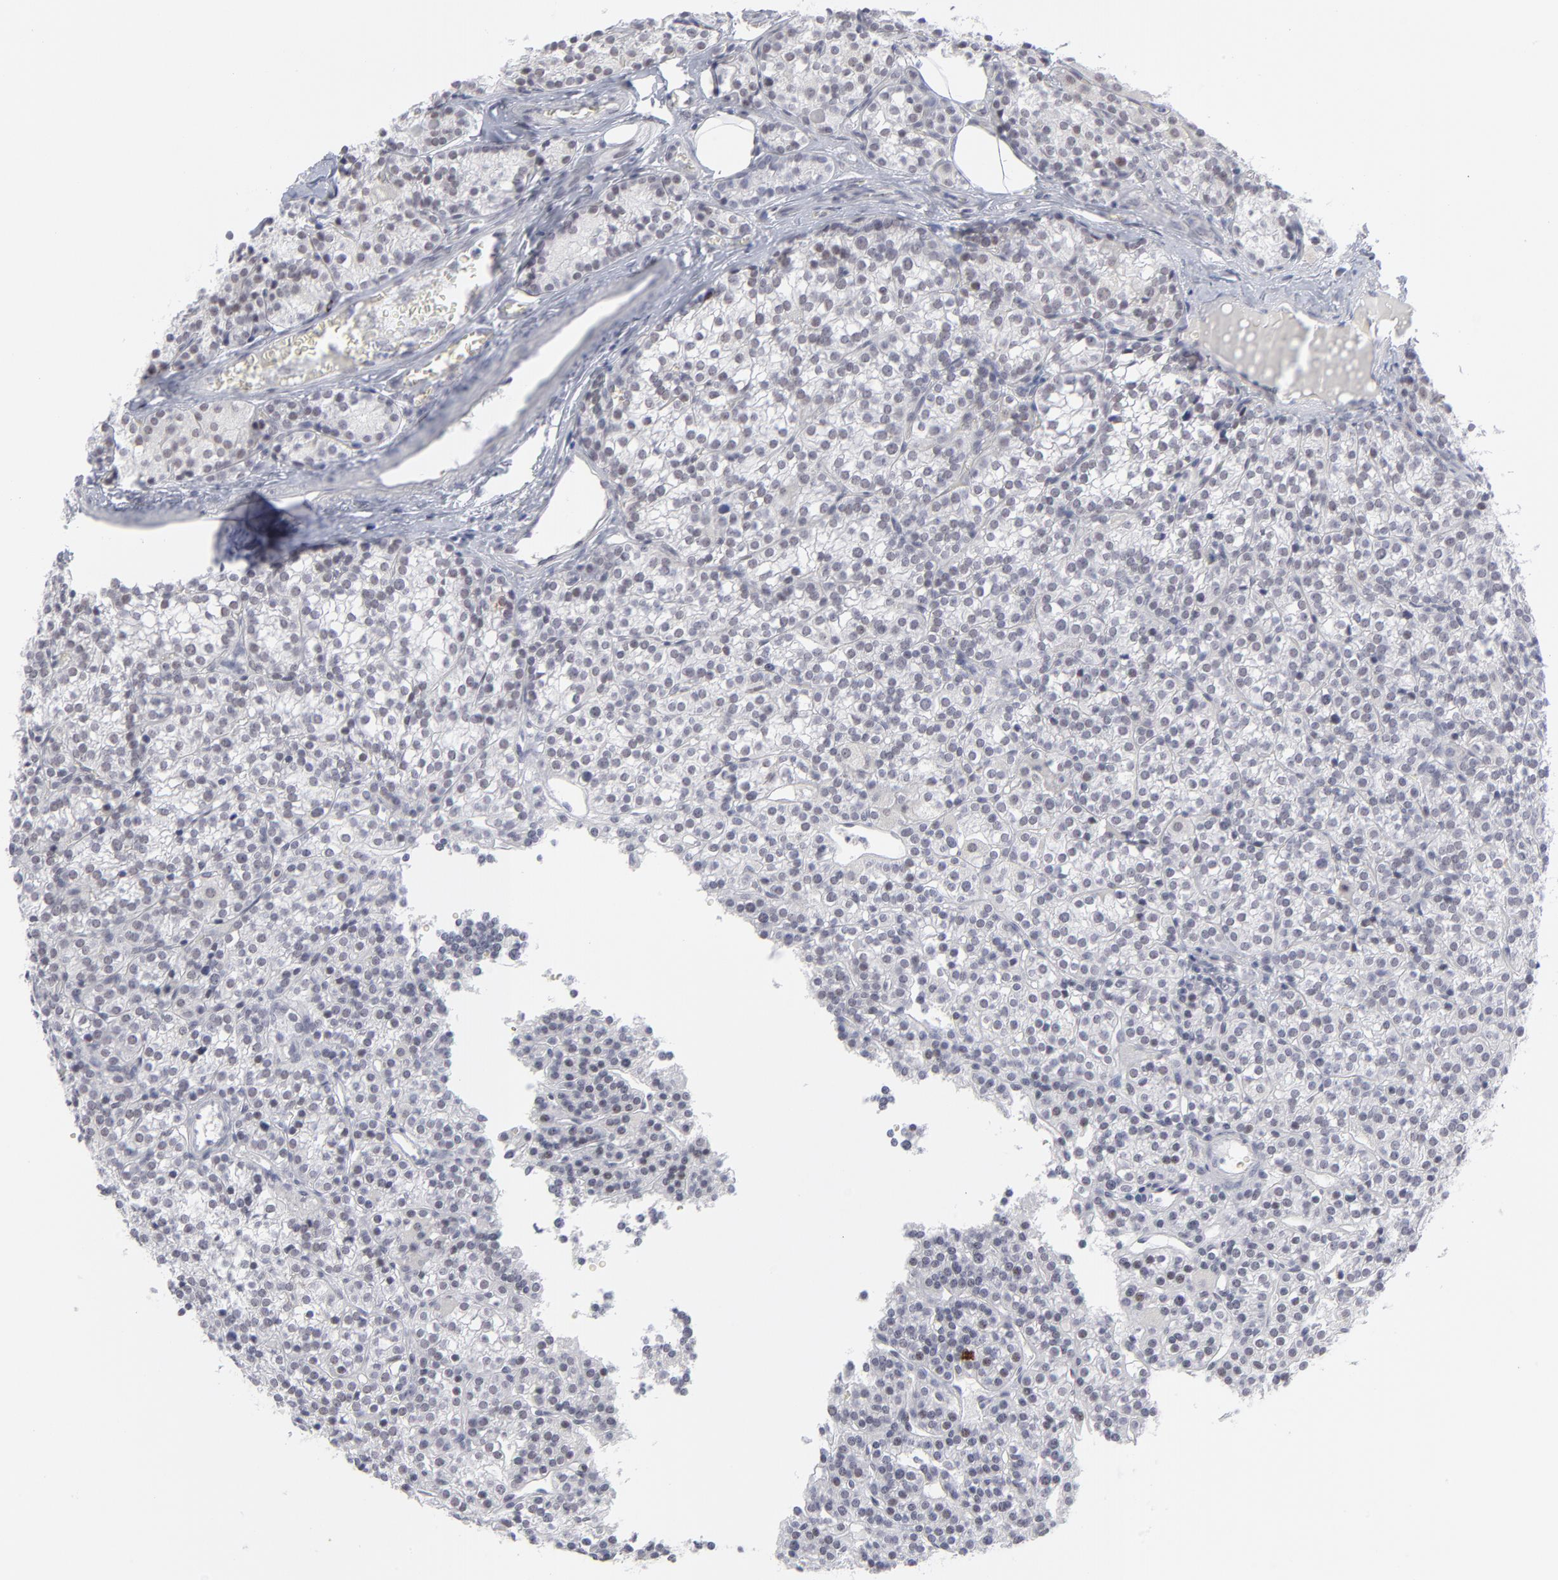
{"staining": {"intensity": "negative", "quantity": "none", "location": "none"}, "tissue": "parathyroid gland", "cell_type": "Glandular cells", "image_type": "normal", "snomed": [{"axis": "morphology", "description": "Normal tissue, NOS"}, {"axis": "topography", "description": "Parathyroid gland"}], "caption": "This image is of unremarkable parathyroid gland stained with IHC to label a protein in brown with the nuclei are counter-stained blue. There is no expression in glandular cells.", "gene": "CCR2", "patient": {"sex": "female", "age": 50}}